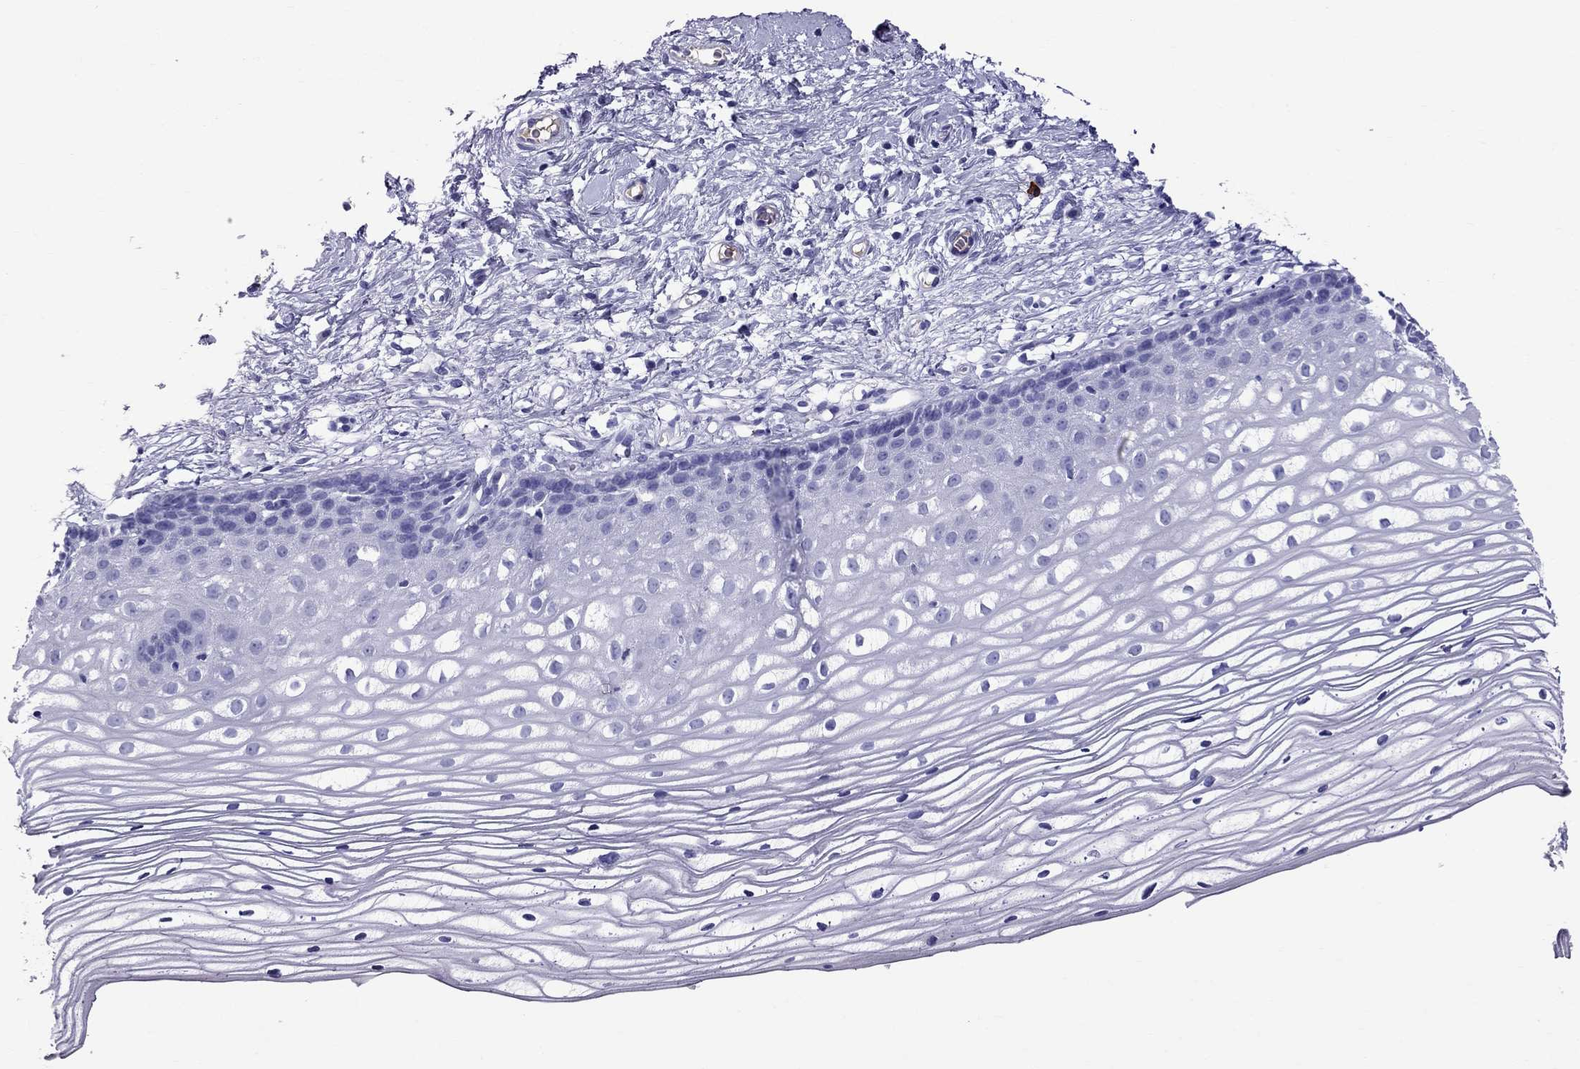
{"staining": {"intensity": "negative", "quantity": "none", "location": "none"}, "tissue": "cervix", "cell_type": "Glandular cells", "image_type": "normal", "snomed": [{"axis": "morphology", "description": "Normal tissue, NOS"}, {"axis": "topography", "description": "Cervix"}], "caption": "A high-resolution micrograph shows immunohistochemistry staining of normal cervix, which displays no significant staining in glandular cells.", "gene": "SCART1", "patient": {"sex": "female", "age": 40}}